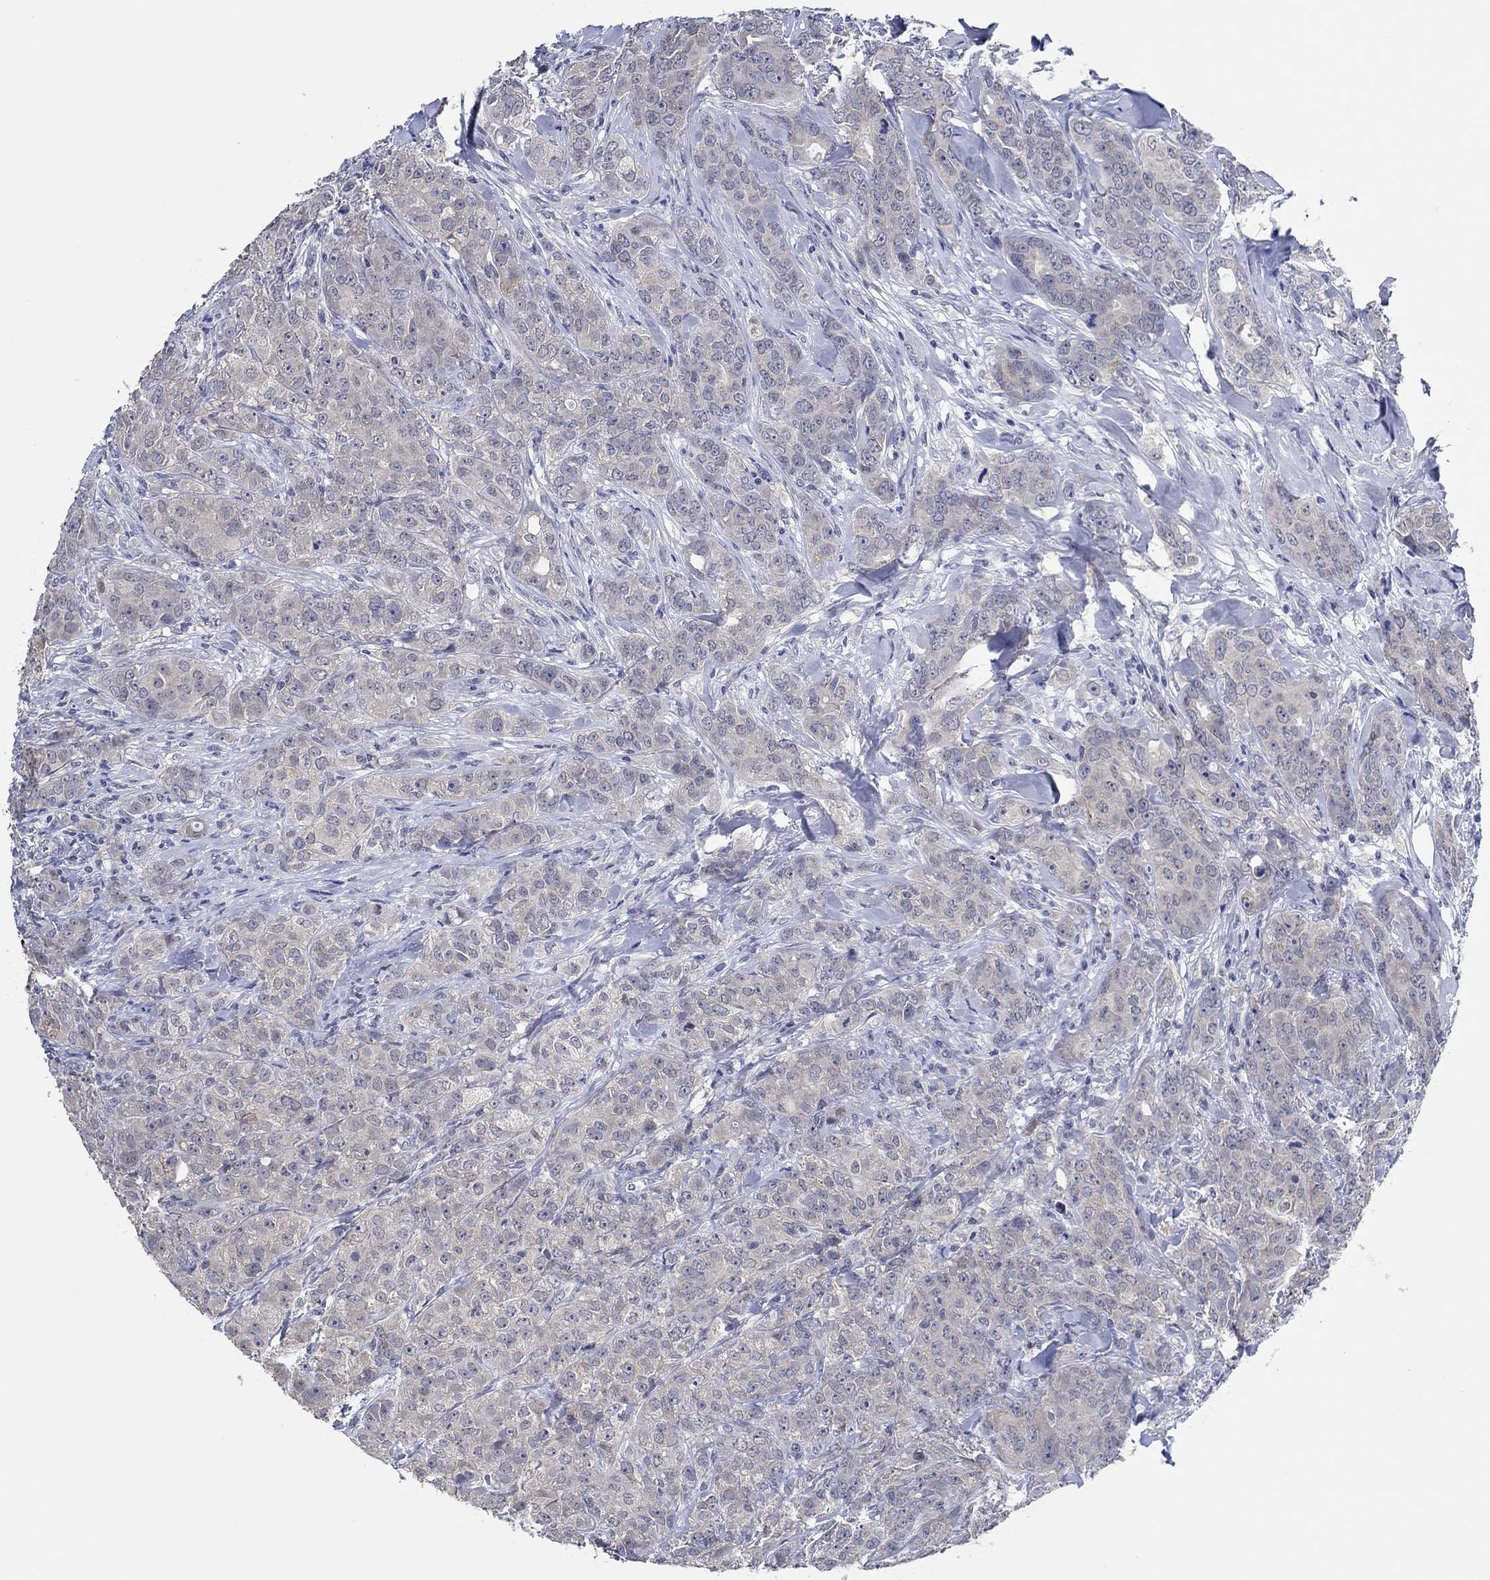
{"staining": {"intensity": "moderate", "quantity": "<25%", "location": "cytoplasmic/membranous"}, "tissue": "breast cancer", "cell_type": "Tumor cells", "image_type": "cancer", "snomed": [{"axis": "morphology", "description": "Duct carcinoma"}, {"axis": "topography", "description": "Breast"}], "caption": "An image of breast infiltrating ductal carcinoma stained for a protein demonstrates moderate cytoplasmic/membranous brown staining in tumor cells. The protein is shown in brown color, while the nuclei are stained blue.", "gene": "PRRT3", "patient": {"sex": "female", "age": 43}}